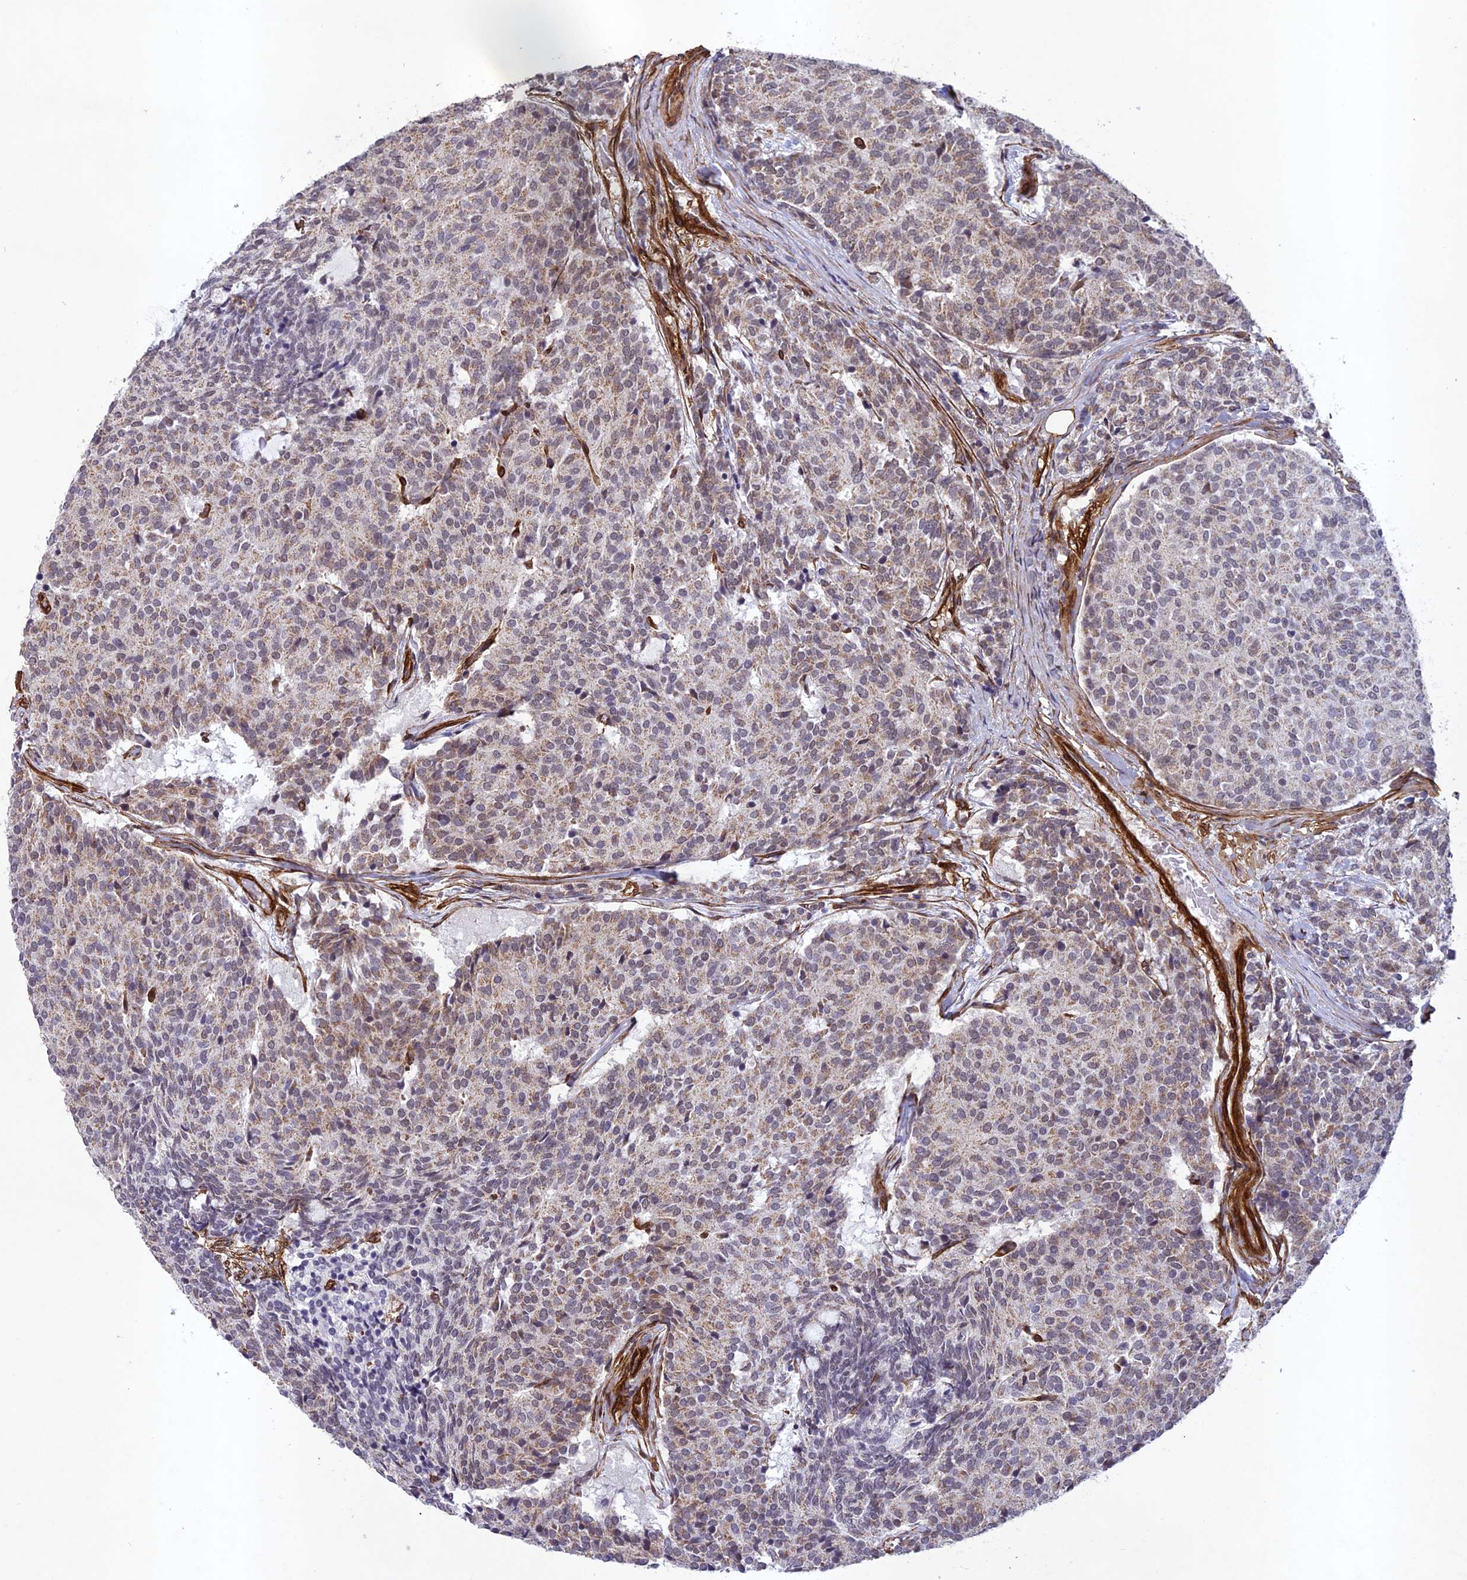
{"staining": {"intensity": "weak", "quantity": ">75%", "location": "cytoplasmic/membranous"}, "tissue": "carcinoid", "cell_type": "Tumor cells", "image_type": "cancer", "snomed": [{"axis": "morphology", "description": "Carcinoid, malignant, NOS"}, {"axis": "topography", "description": "Pancreas"}], "caption": "Tumor cells show low levels of weak cytoplasmic/membranous staining in approximately >75% of cells in carcinoid. Ihc stains the protein in brown and the nuclei are stained blue.", "gene": "TNS1", "patient": {"sex": "female", "age": 54}}